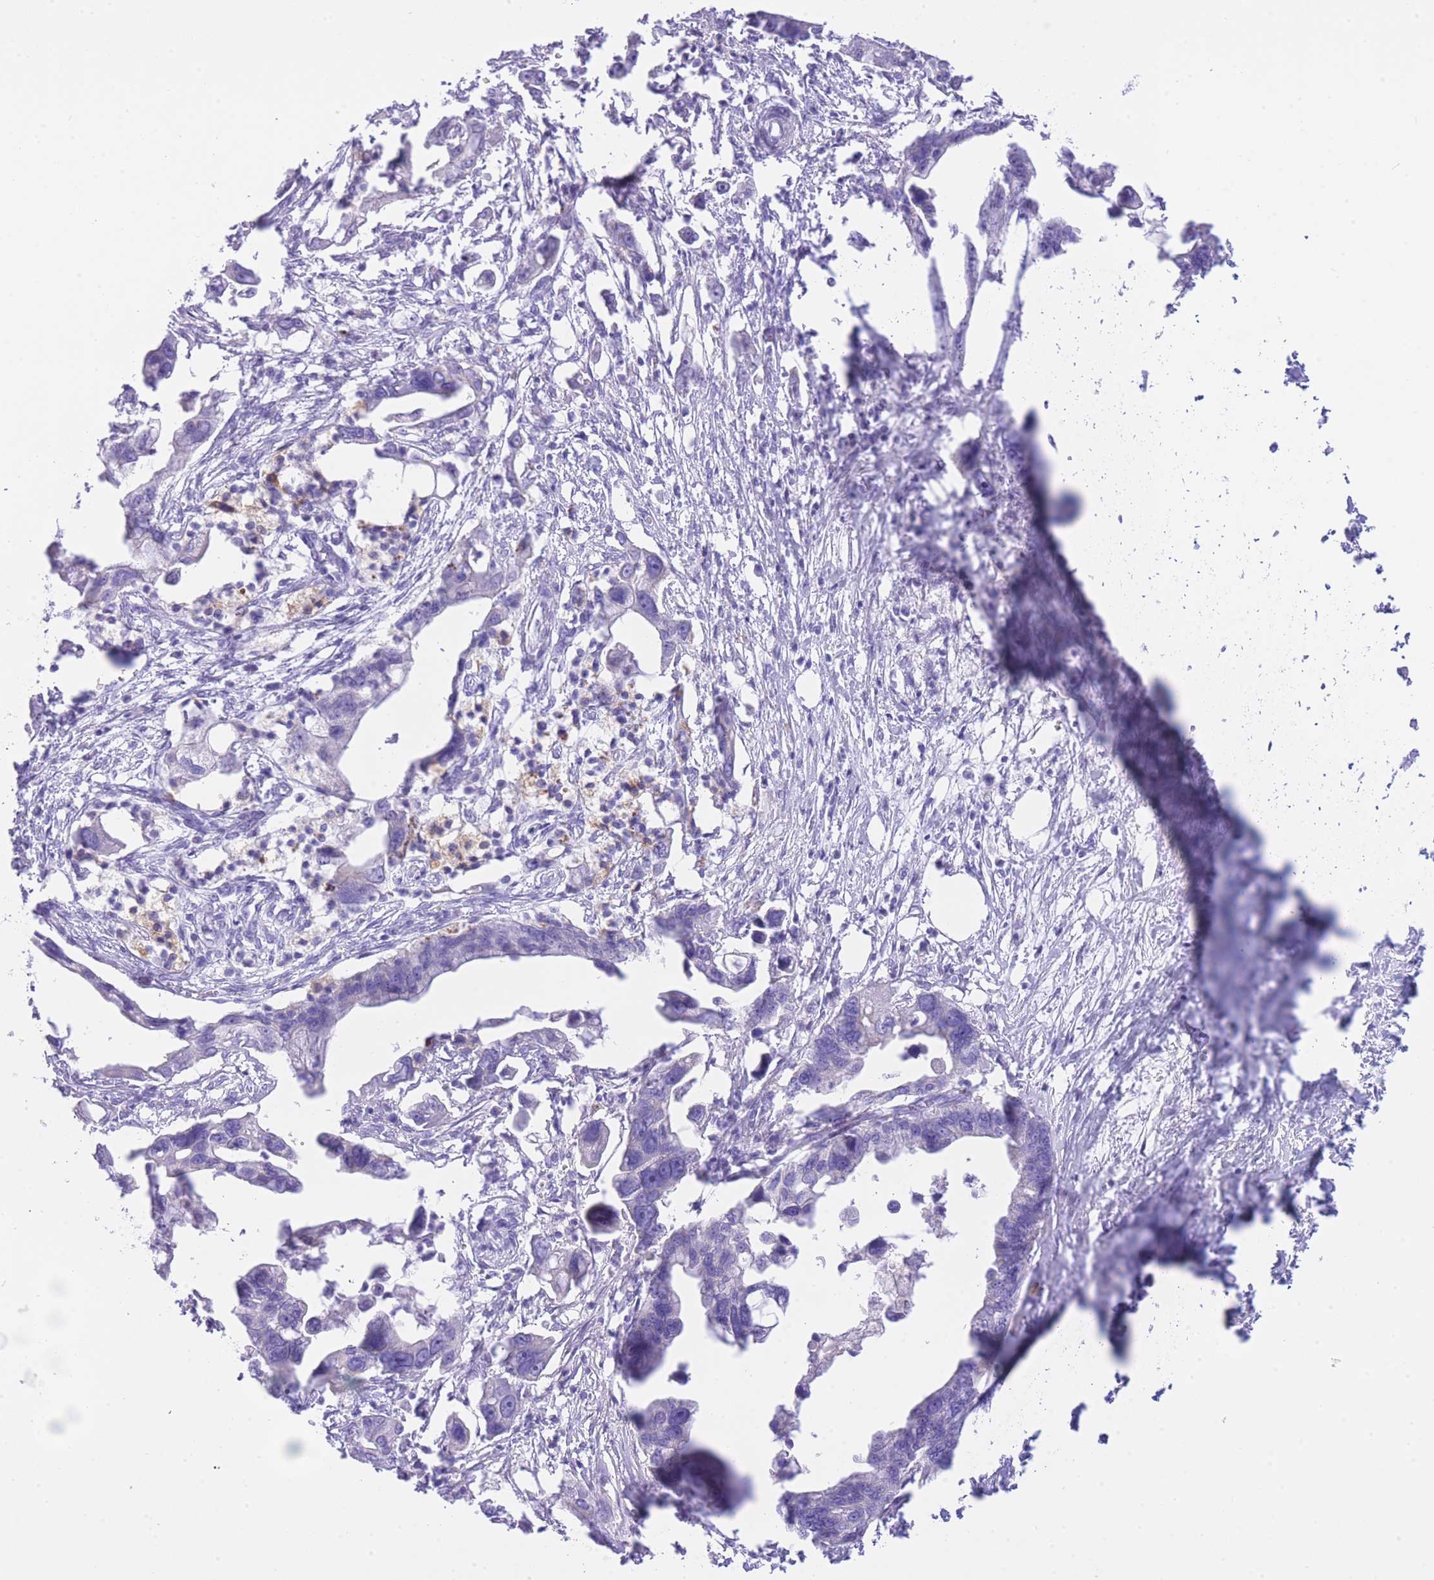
{"staining": {"intensity": "negative", "quantity": "none", "location": "none"}, "tissue": "pancreatic cancer", "cell_type": "Tumor cells", "image_type": "cancer", "snomed": [{"axis": "morphology", "description": "Adenocarcinoma, NOS"}, {"axis": "topography", "description": "Pancreas"}], "caption": "DAB immunohistochemical staining of human pancreatic cancer (adenocarcinoma) demonstrates no significant positivity in tumor cells. (Stains: DAB (3,3'-diaminobenzidine) immunohistochemistry with hematoxylin counter stain, Microscopy: brightfield microscopy at high magnification).", "gene": "ZNF212", "patient": {"sex": "female", "age": 83}}